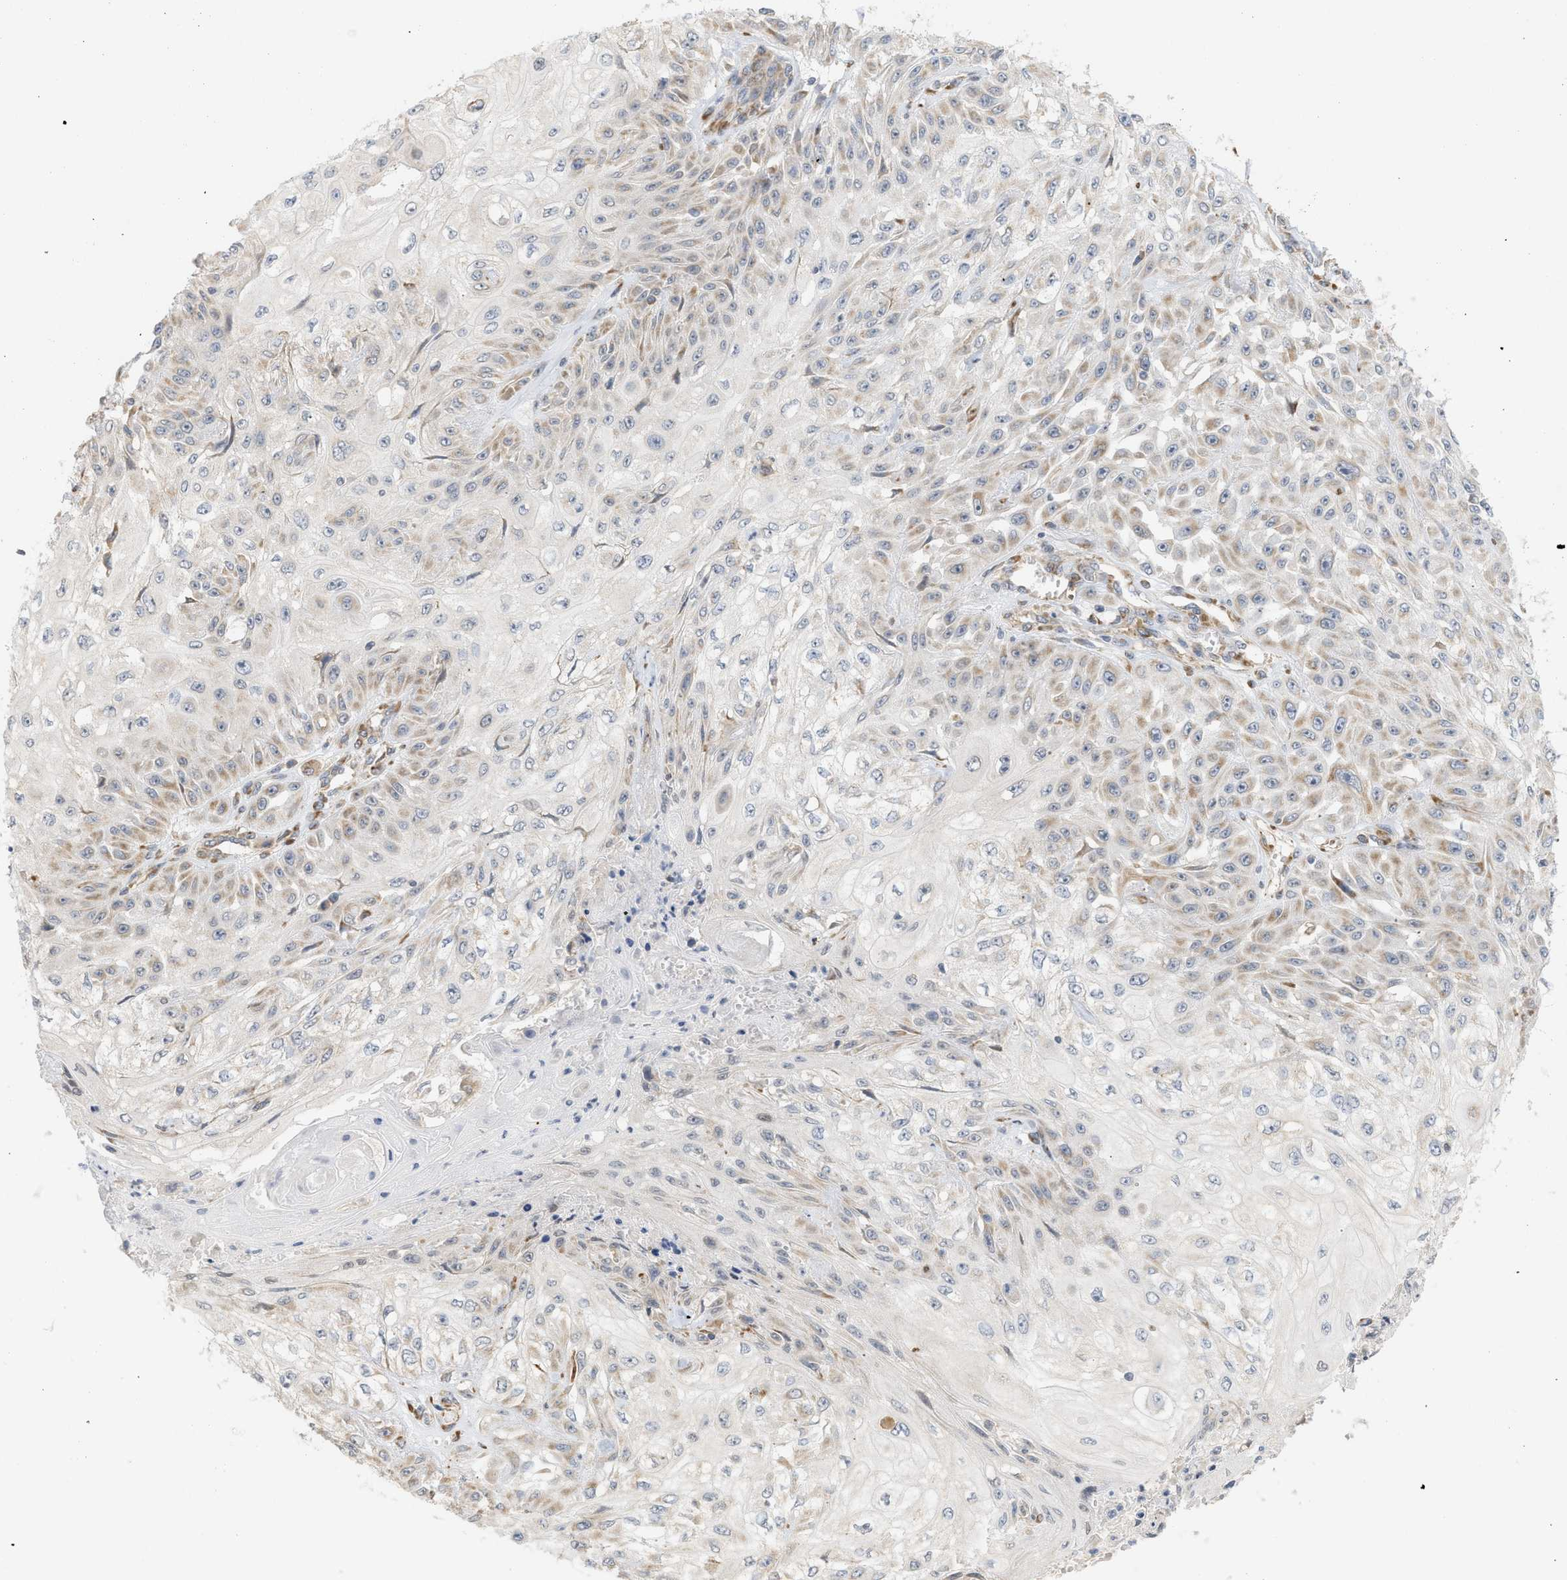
{"staining": {"intensity": "weak", "quantity": "<25%", "location": "cytoplasmic/membranous"}, "tissue": "skin cancer", "cell_type": "Tumor cells", "image_type": "cancer", "snomed": [{"axis": "morphology", "description": "Squamous cell carcinoma, NOS"}, {"axis": "morphology", "description": "Squamous cell carcinoma, metastatic, NOS"}, {"axis": "topography", "description": "Skin"}, {"axis": "topography", "description": "Lymph node"}], "caption": "This photomicrograph is of squamous cell carcinoma (skin) stained with immunohistochemistry (IHC) to label a protein in brown with the nuclei are counter-stained blue. There is no staining in tumor cells.", "gene": "SVOP", "patient": {"sex": "male", "age": 75}}